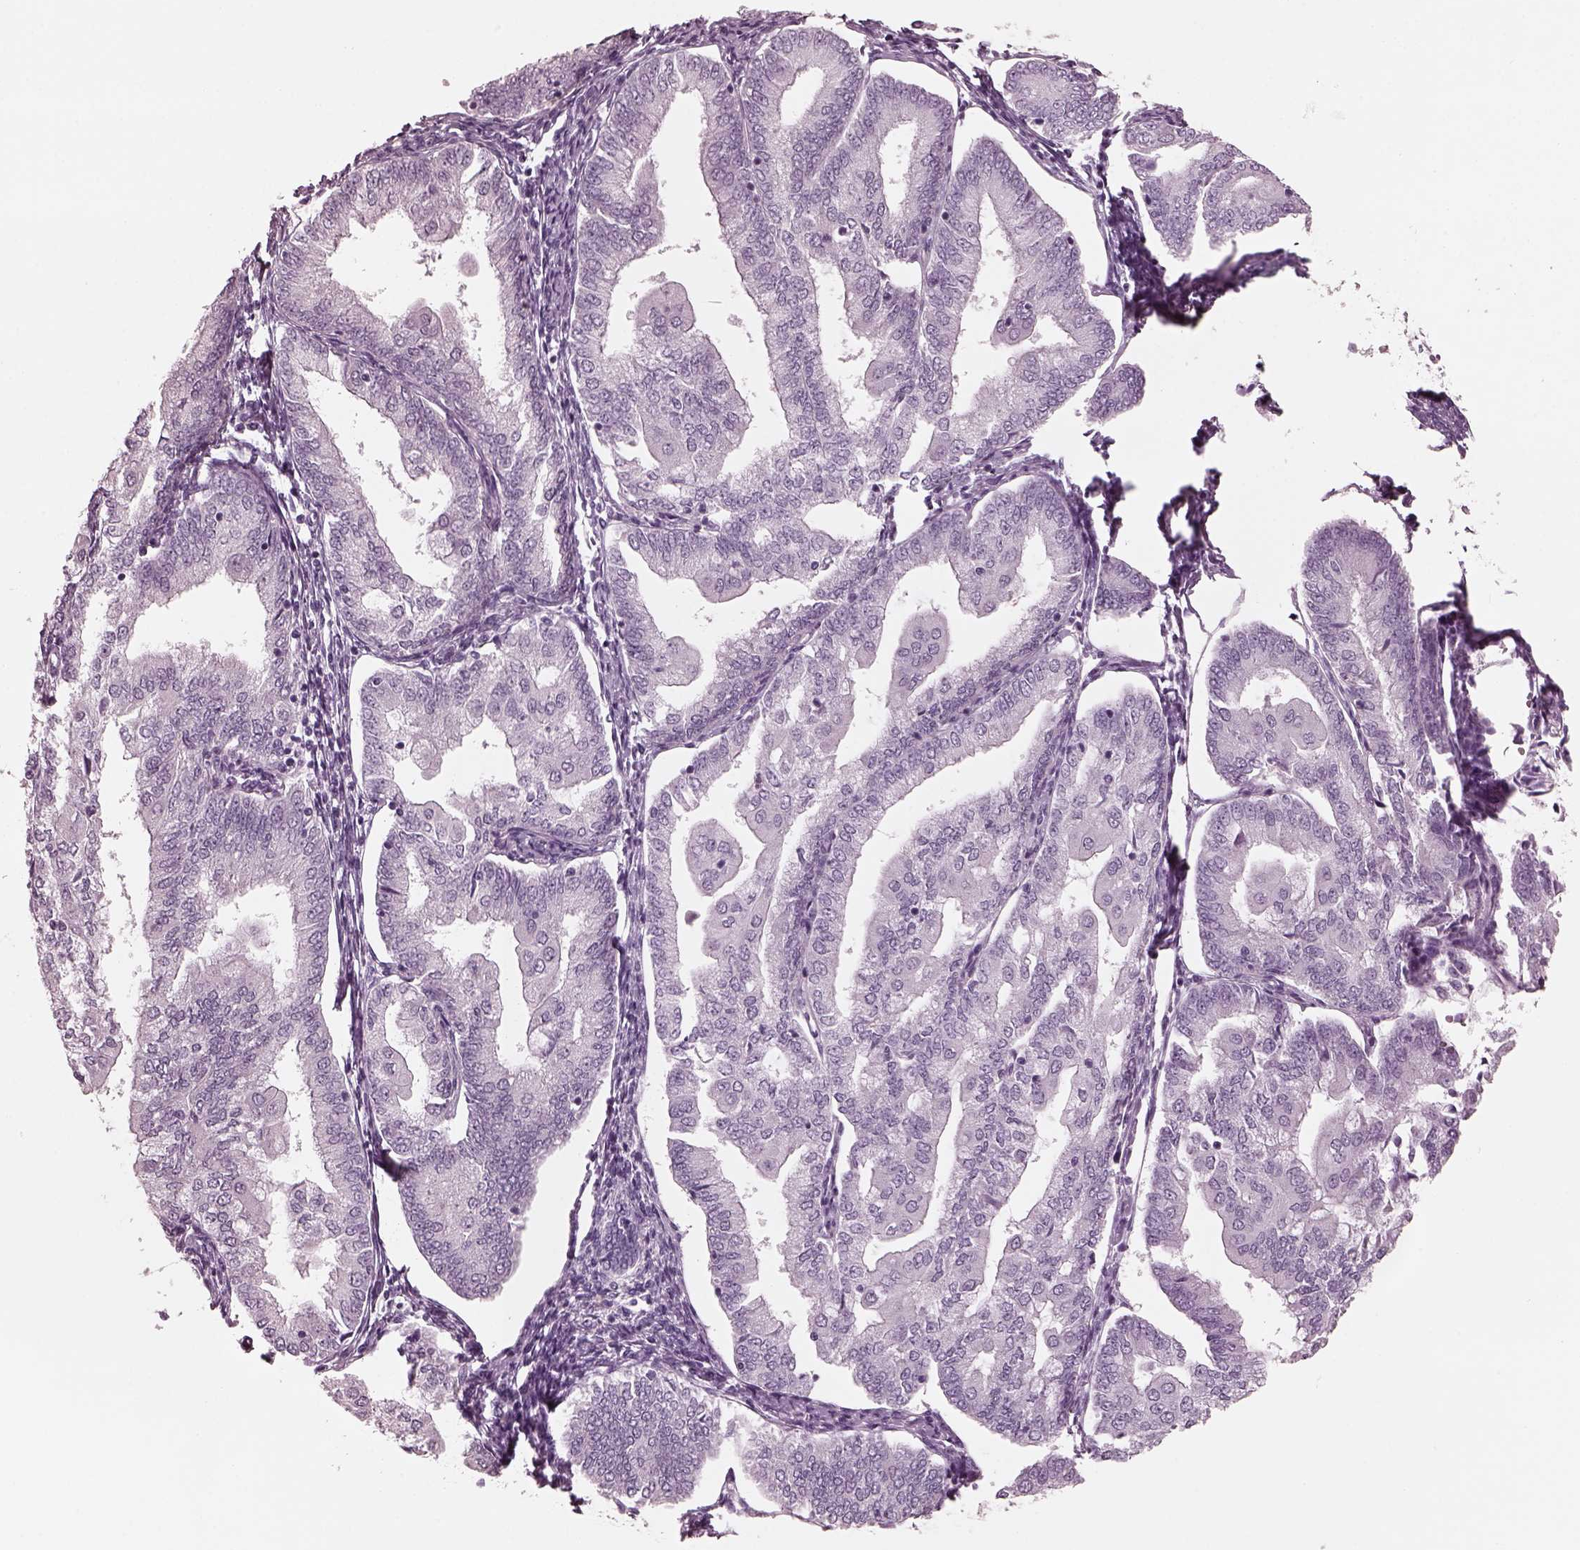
{"staining": {"intensity": "negative", "quantity": "none", "location": "none"}, "tissue": "endometrial cancer", "cell_type": "Tumor cells", "image_type": "cancer", "snomed": [{"axis": "morphology", "description": "Adenocarcinoma, NOS"}, {"axis": "topography", "description": "Endometrium"}], "caption": "IHC image of neoplastic tissue: human endometrial adenocarcinoma stained with DAB (3,3'-diaminobenzidine) demonstrates no significant protein staining in tumor cells.", "gene": "FABP9", "patient": {"sex": "female", "age": 55}}